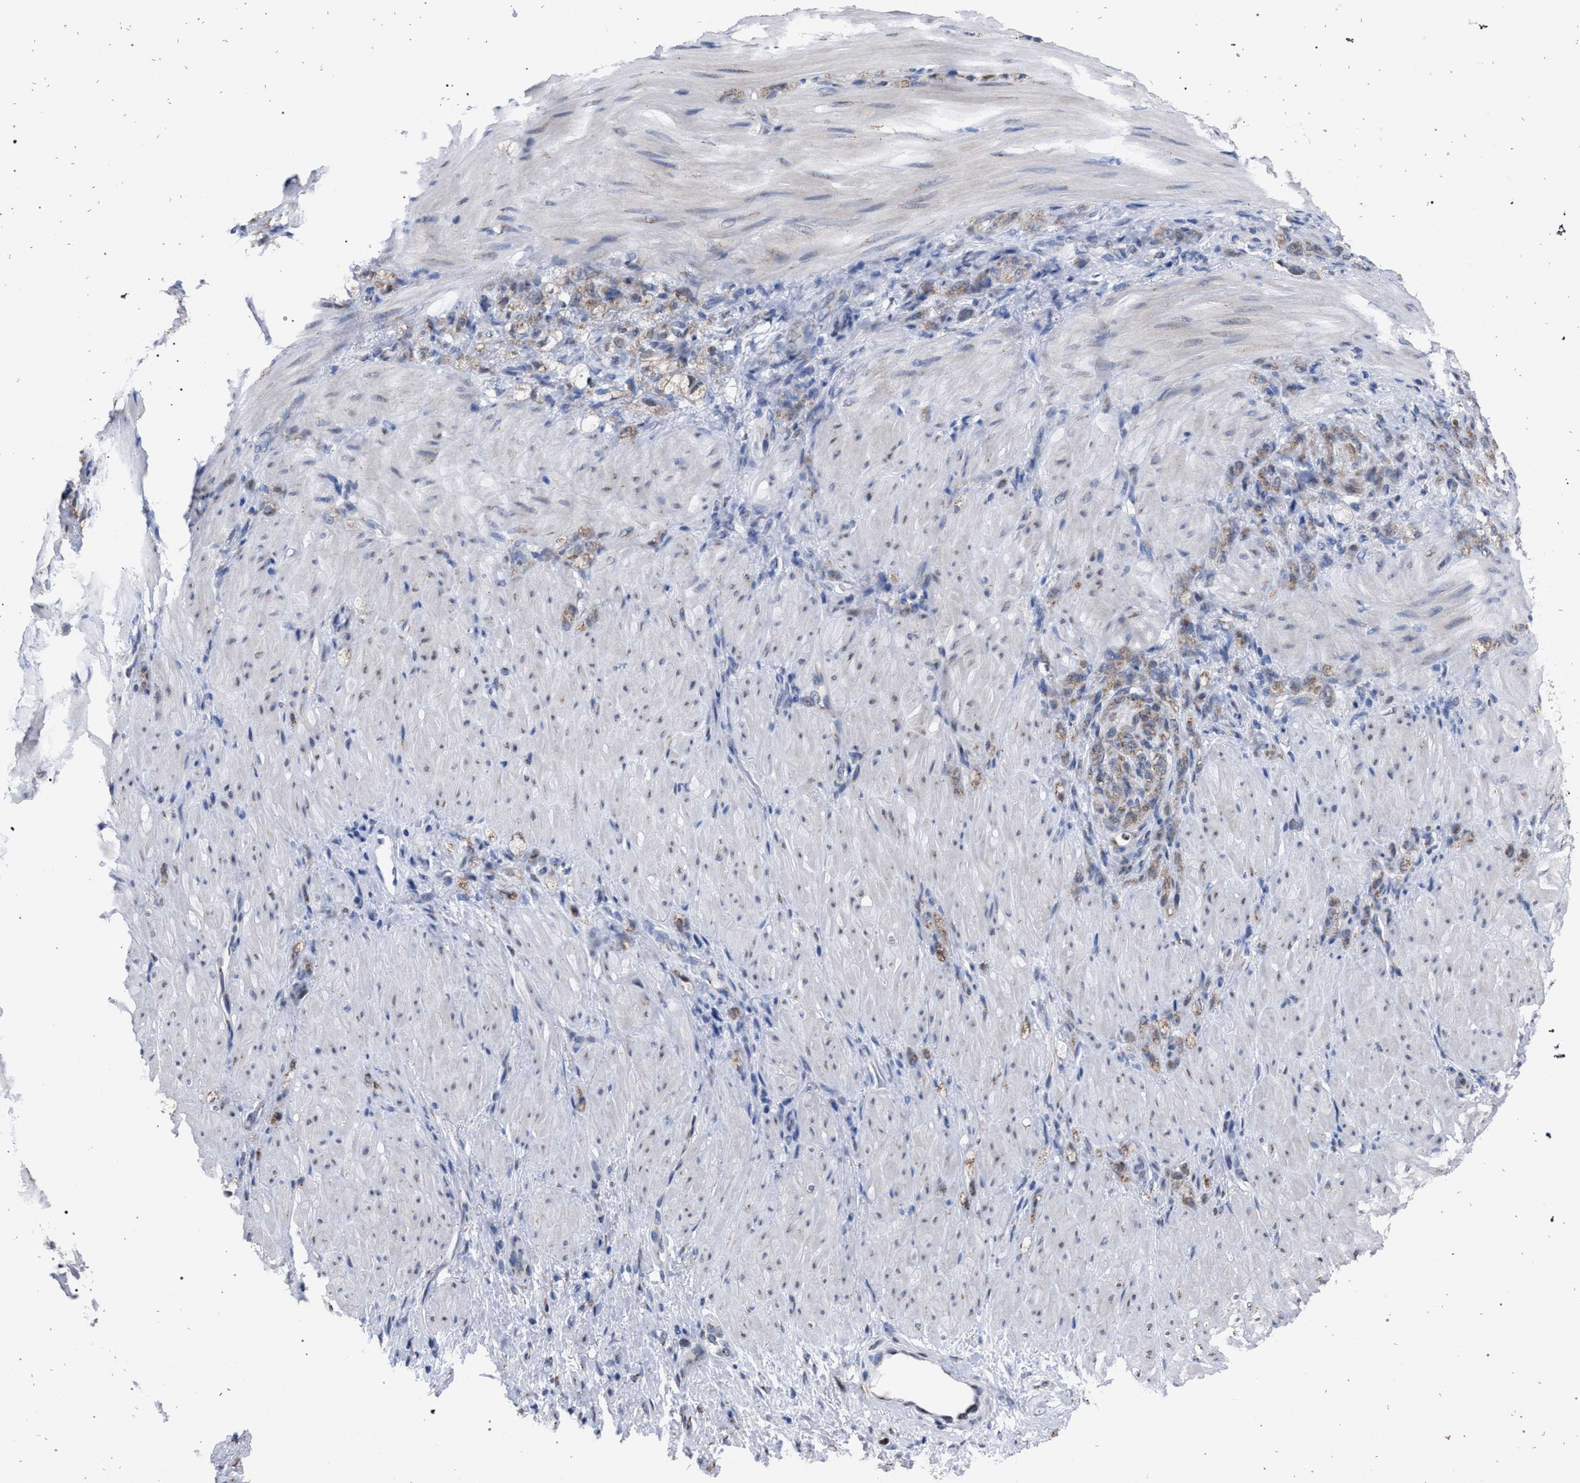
{"staining": {"intensity": "weak", "quantity": ">75%", "location": "cytoplasmic/membranous"}, "tissue": "stomach cancer", "cell_type": "Tumor cells", "image_type": "cancer", "snomed": [{"axis": "morphology", "description": "Normal tissue, NOS"}, {"axis": "morphology", "description": "Adenocarcinoma, NOS"}, {"axis": "topography", "description": "Stomach"}], "caption": "DAB immunohistochemical staining of stomach cancer (adenocarcinoma) demonstrates weak cytoplasmic/membranous protein staining in approximately >75% of tumor cells. (IHC, brightfield microscopy, high magnification).", "gene": "GOLGA2", "patient": {"sex": "male", "age": 82}}